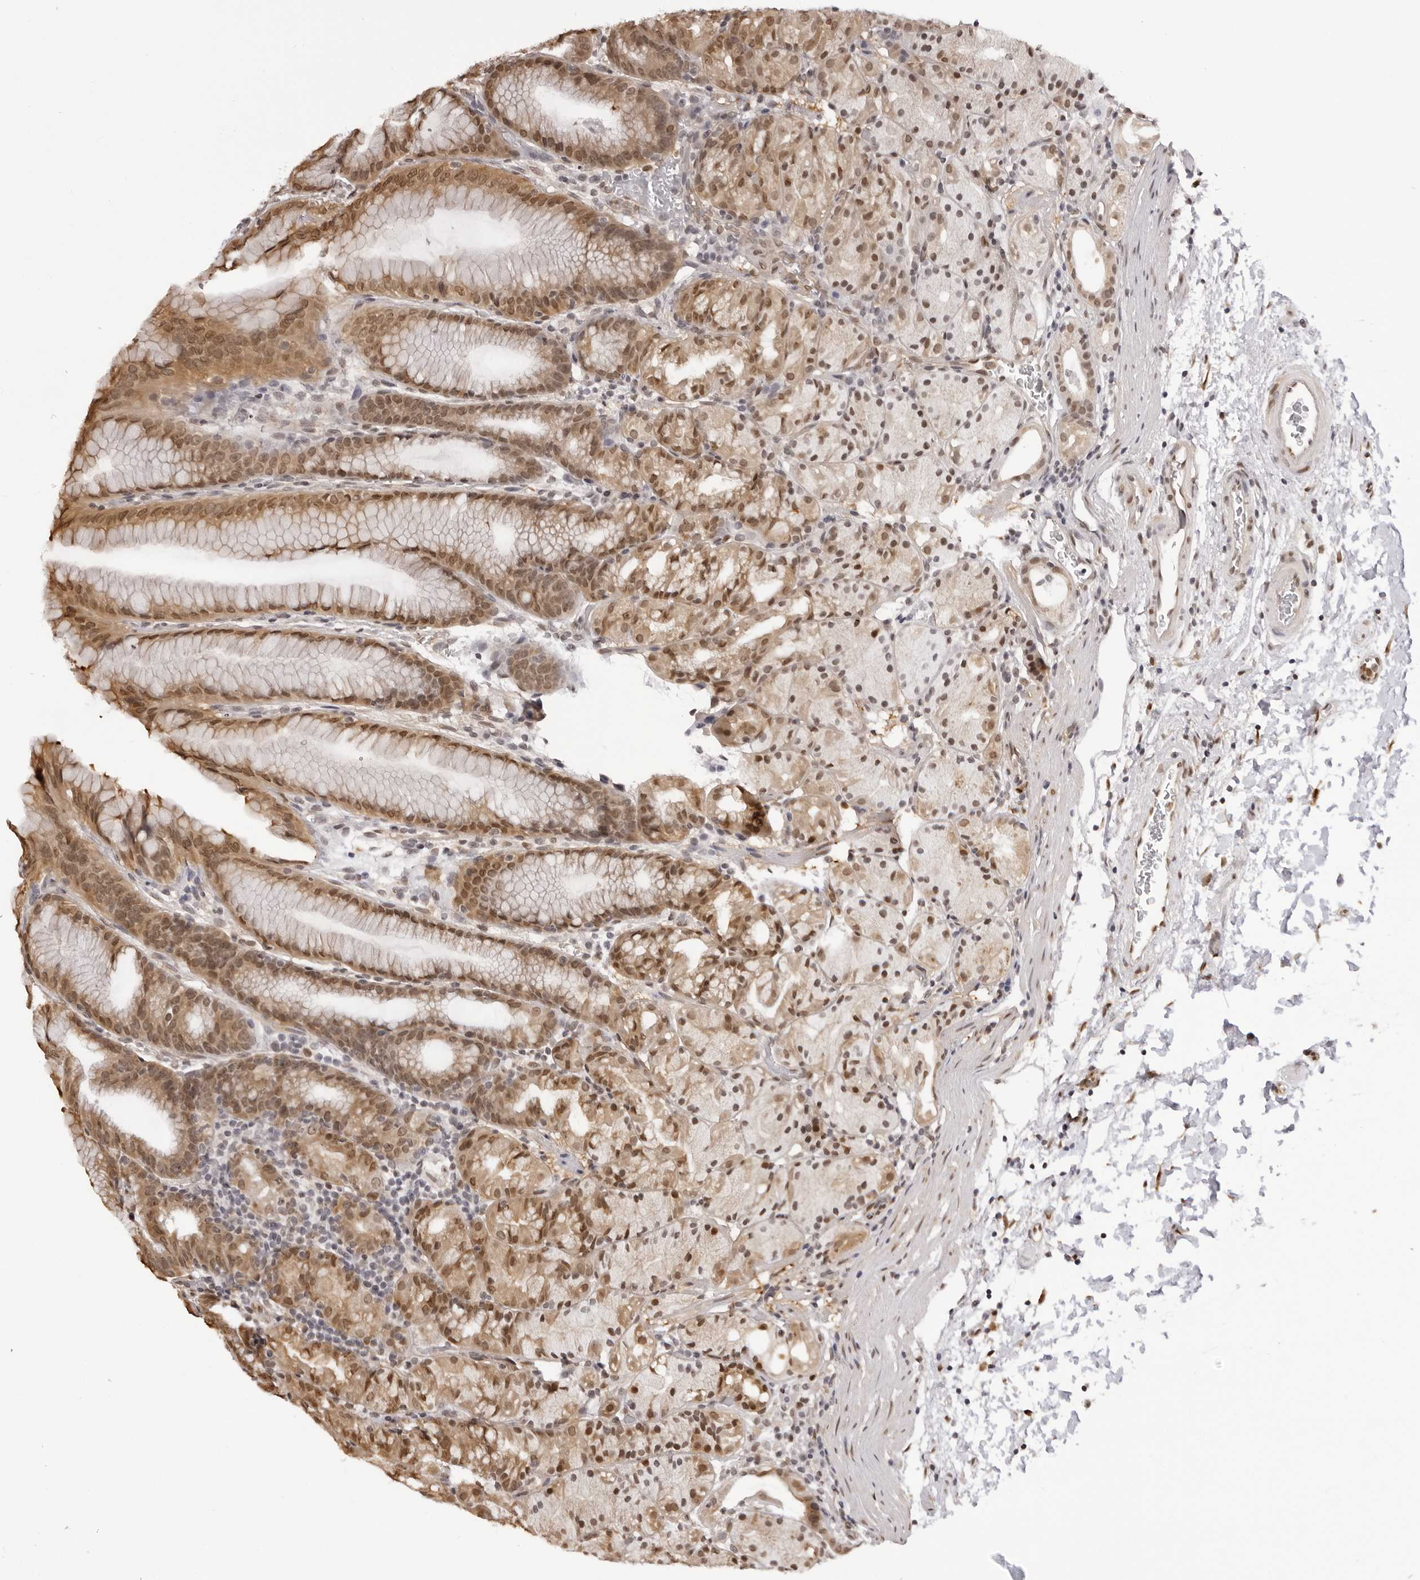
{"staining": {"intensity": "moderate", "quantity": ">75%", "location": "cytoplasmic/membranous,nuclear"}, "tissue": "stomach", "cell_type": "Glandular cells", "image_type": "normal", "snomed": [{"axis": "morphology", "description": "Normal tissue, NOS"}, {"axis": "topography", "description": "Stomach, upper"}], "caption": "Unremarkable stomach reveals moderate cytoplasmic/membranous,nuclear positivity in about >75% of glandular cells, visualized by immunohistochemistry. The staining was performed using DAB (3,3'-diaminobenzidine) to visualize the protein expression in brown, while the nuclei were stained in blue with hematoxylin (Magnification: 20x).", "gene": "HSPA4", "patient": {"sex": "male", "age": 48}}